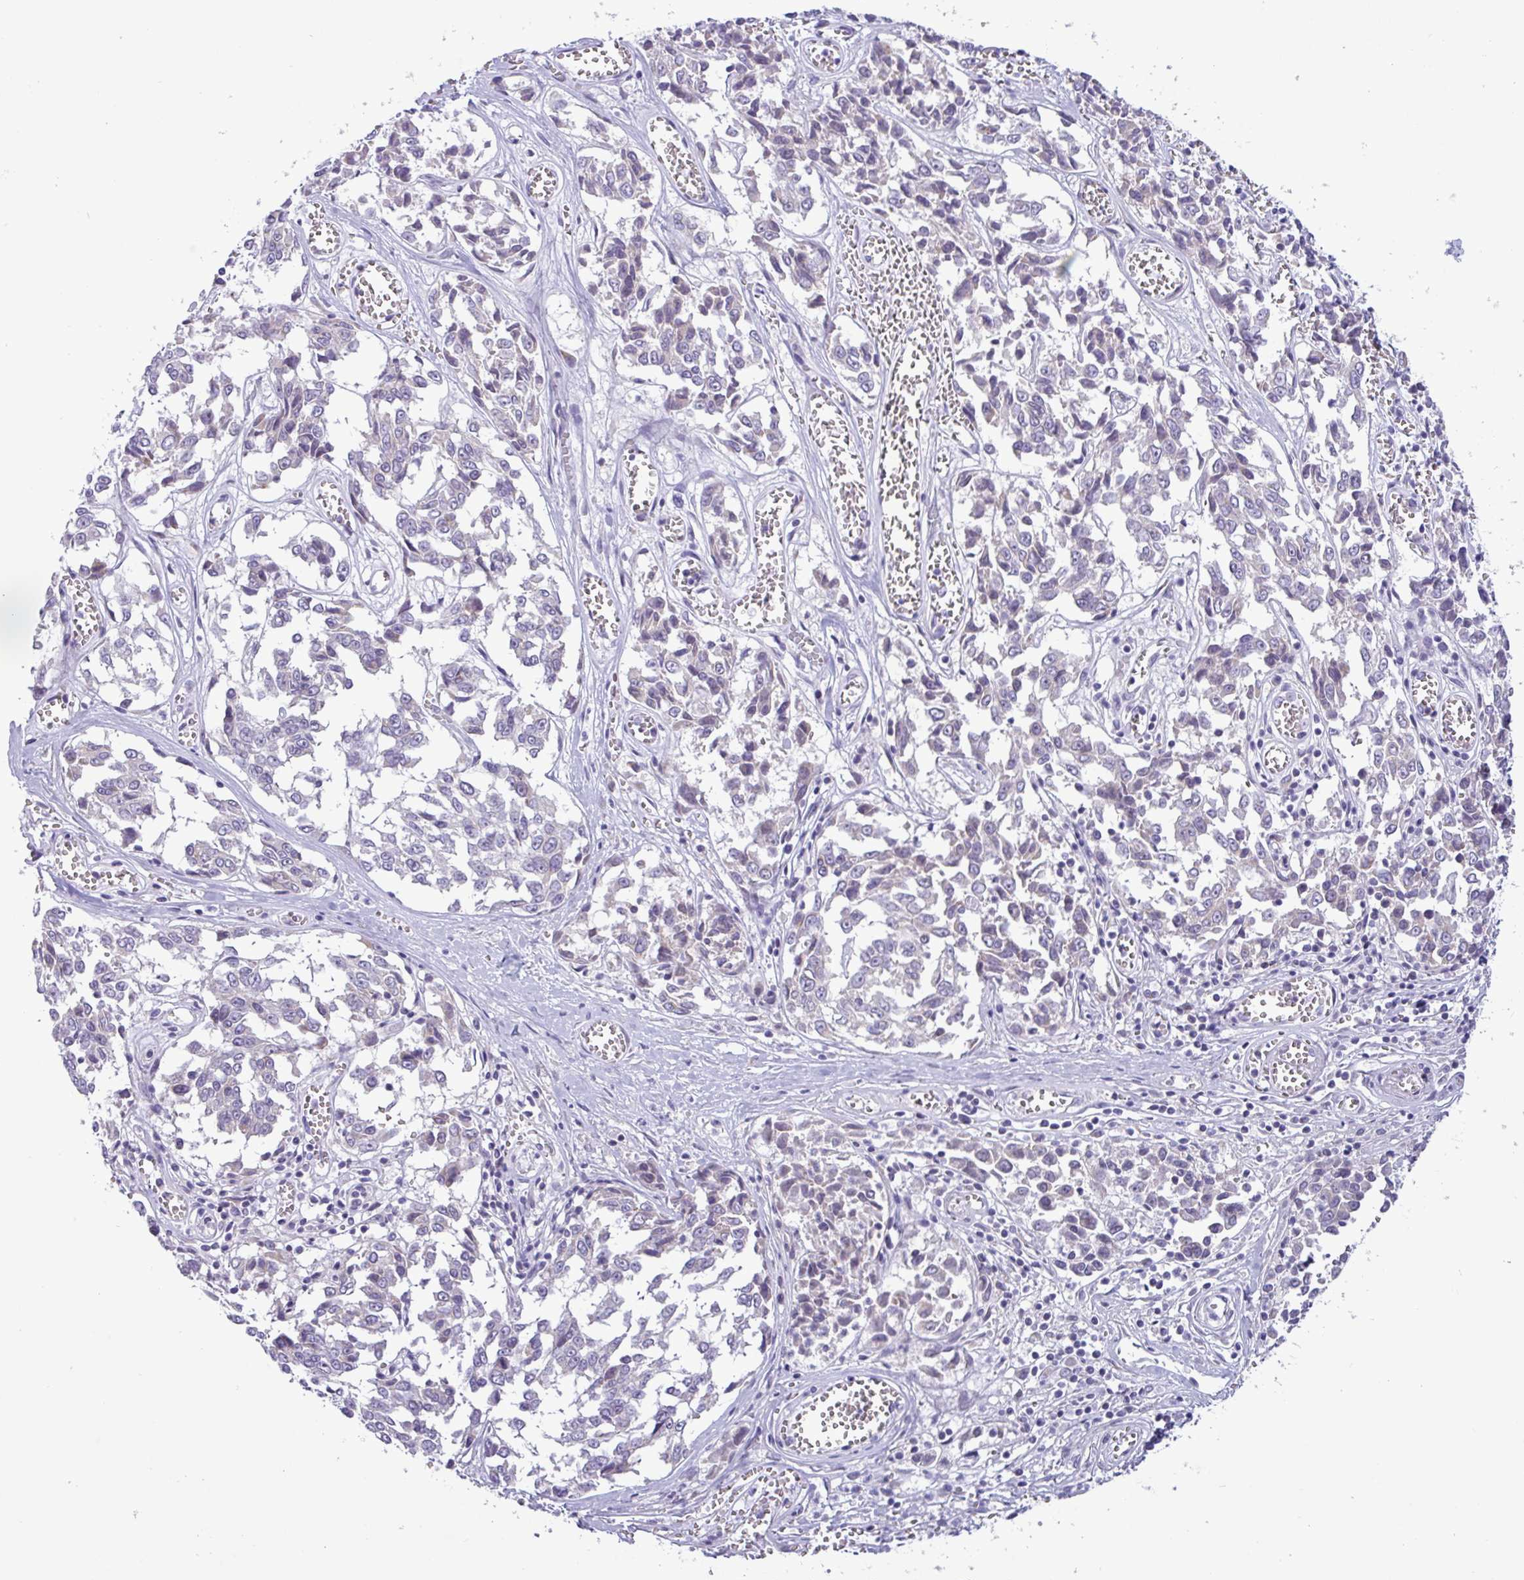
{"staining": {"intensity": "negative", "quantity": "none", "location": "none"}, "tissue": "melanoma", "cell_type": "Tumor cells", "image_type": "cancer", "snomed": [{"axis": "morphology", "description": "Malignant melanoma, NOS"}, {"axis": "topography", "description": "Skin"}], "caption": "Melanoma was stained to show a protein in brown. There is no significant positivity in tumor cells. (DAB (3,3'-diaminobenzidine) IHC, high magnification).", "gene": "STIMATE", "patient": {"sex": "female", "age": 64}}